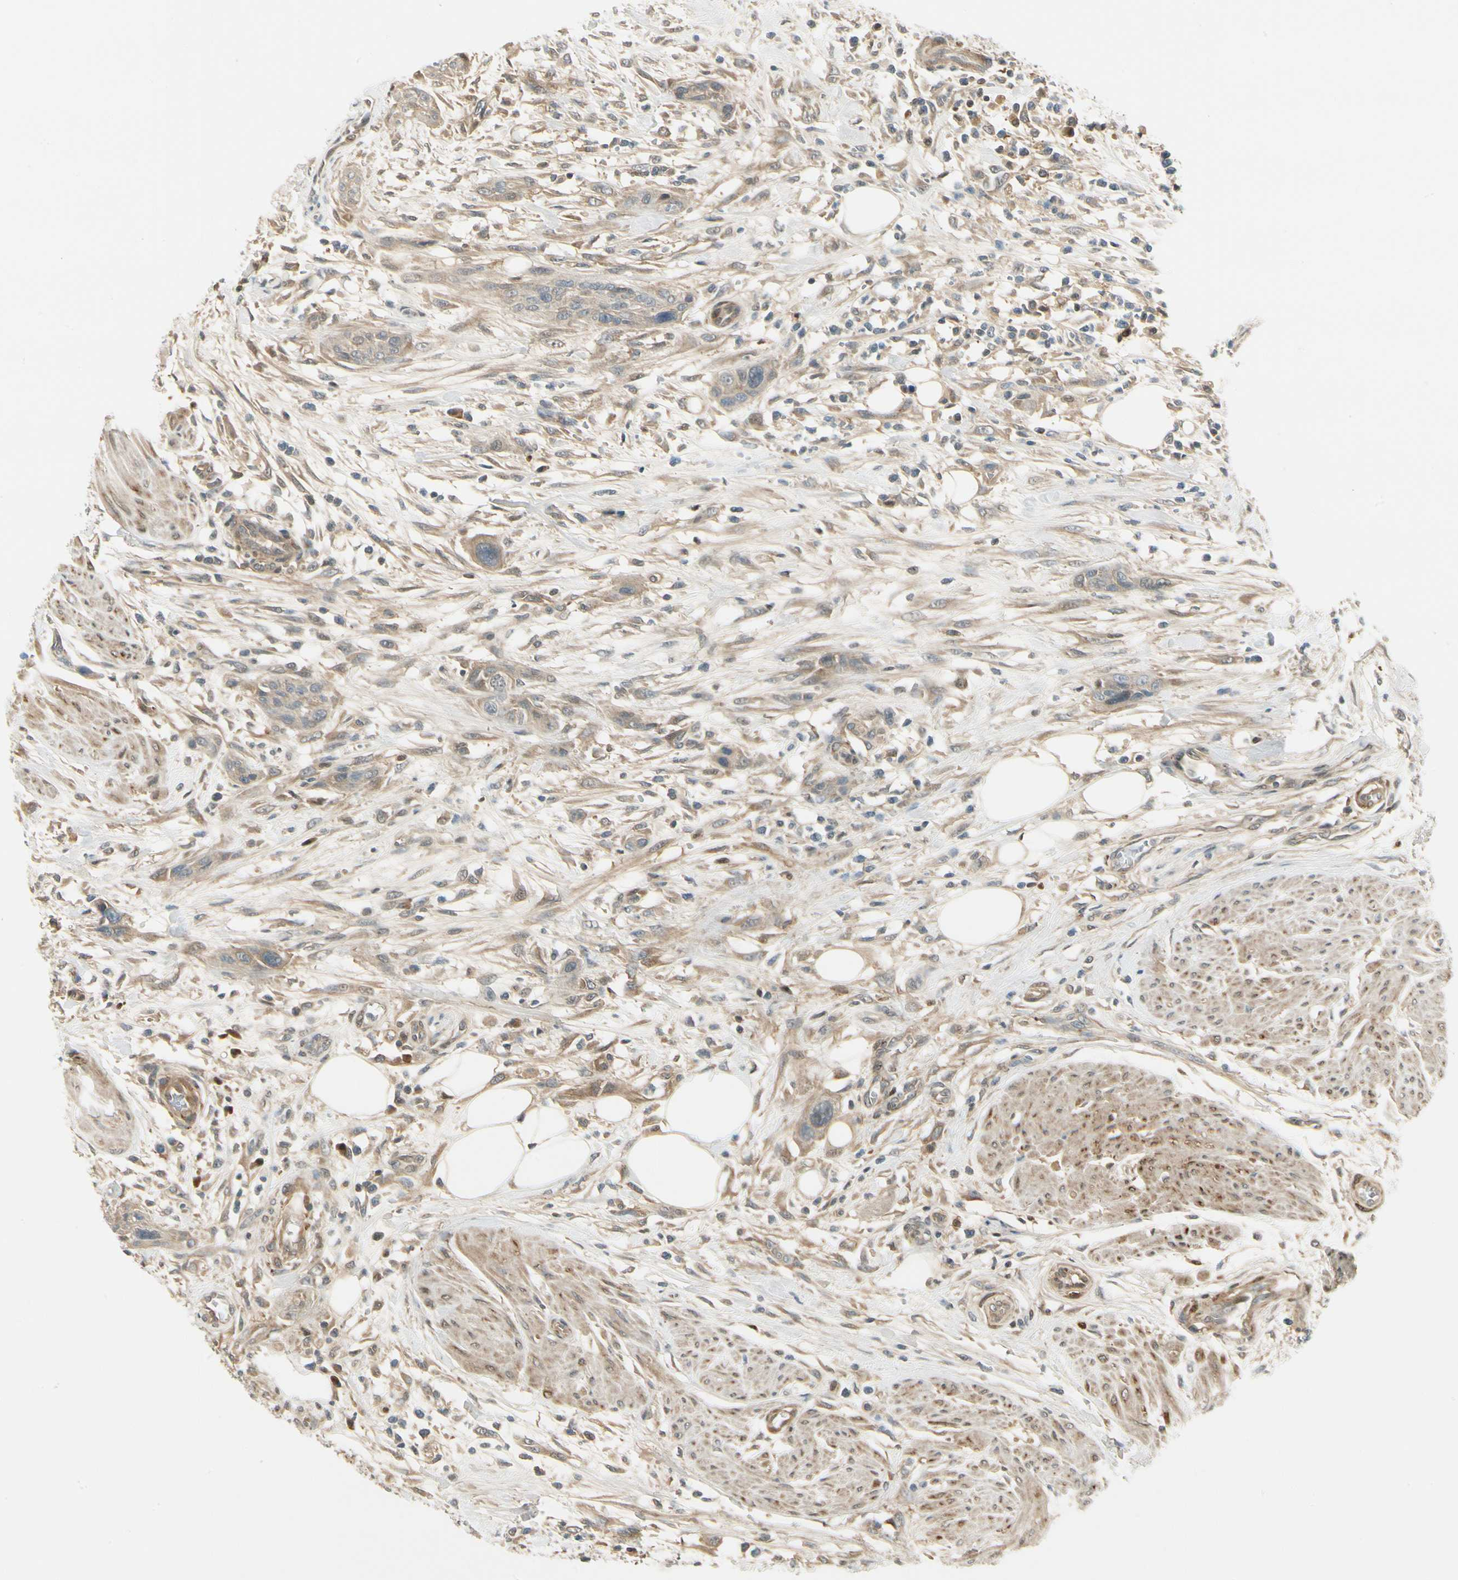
{"staining": {"intensity": "weak", "quantity": "25%-75%", "location": "cytoplasmic/membranous"}, "tissue": "urothelial cancer", "cell_type": "Tumor cells", "image_type": "cancer", "snomed": [{"axis": "morphology", "description": "Urothelial carcinoma, High grade"}, {"axis": "topography", "description": "Urinary bladder"}], "caption": "Urothelial carcinoma (high-grade) stained with DAB IHC displays low levels of weak cytoplasmic/membranous staining in about 25%-75% of tumor cells.", "gene": "EPHB3", "patient": {"sex": "male", "age": 35}}